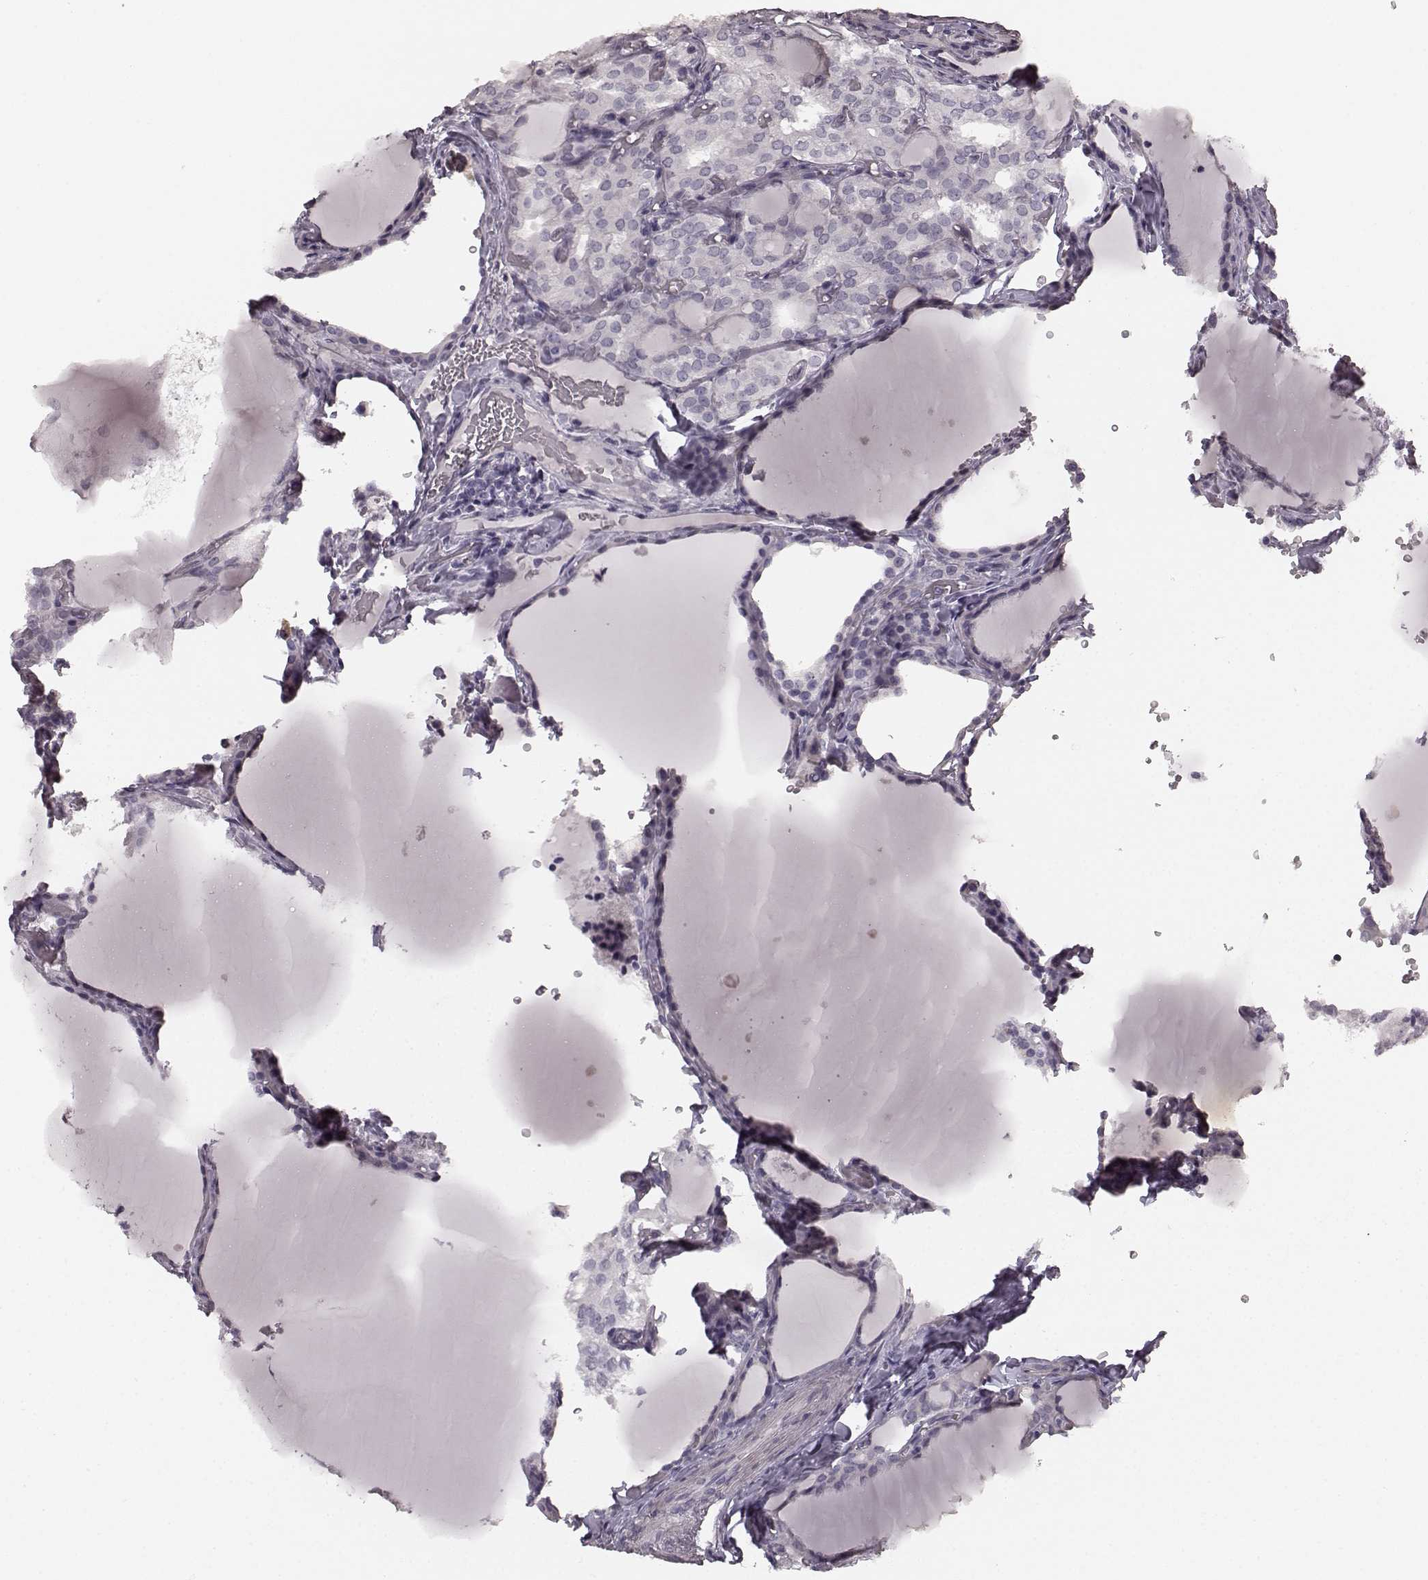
{"staining": {"intensity": "negative", "quantity": "none", "location": "none"}, "tissue": "thyroid cancer", "cell_type": "Tumor cells", "image_type": "cancer", "snomed": [{"axis": "morphology", "description": "Papillary adenocarcinoma, NOS"}, {"axis": "topography", "description": "Thyroid gland"}], "caption": "The micrograph shows no significant positivity in tumor cells of thyroid cancer. The staining is performed using DAB brown chromogen with nuclei counter-stained in using hematoxylin.", "gene": "RIT2", "patient": {"sex": "male", "age": 20}}